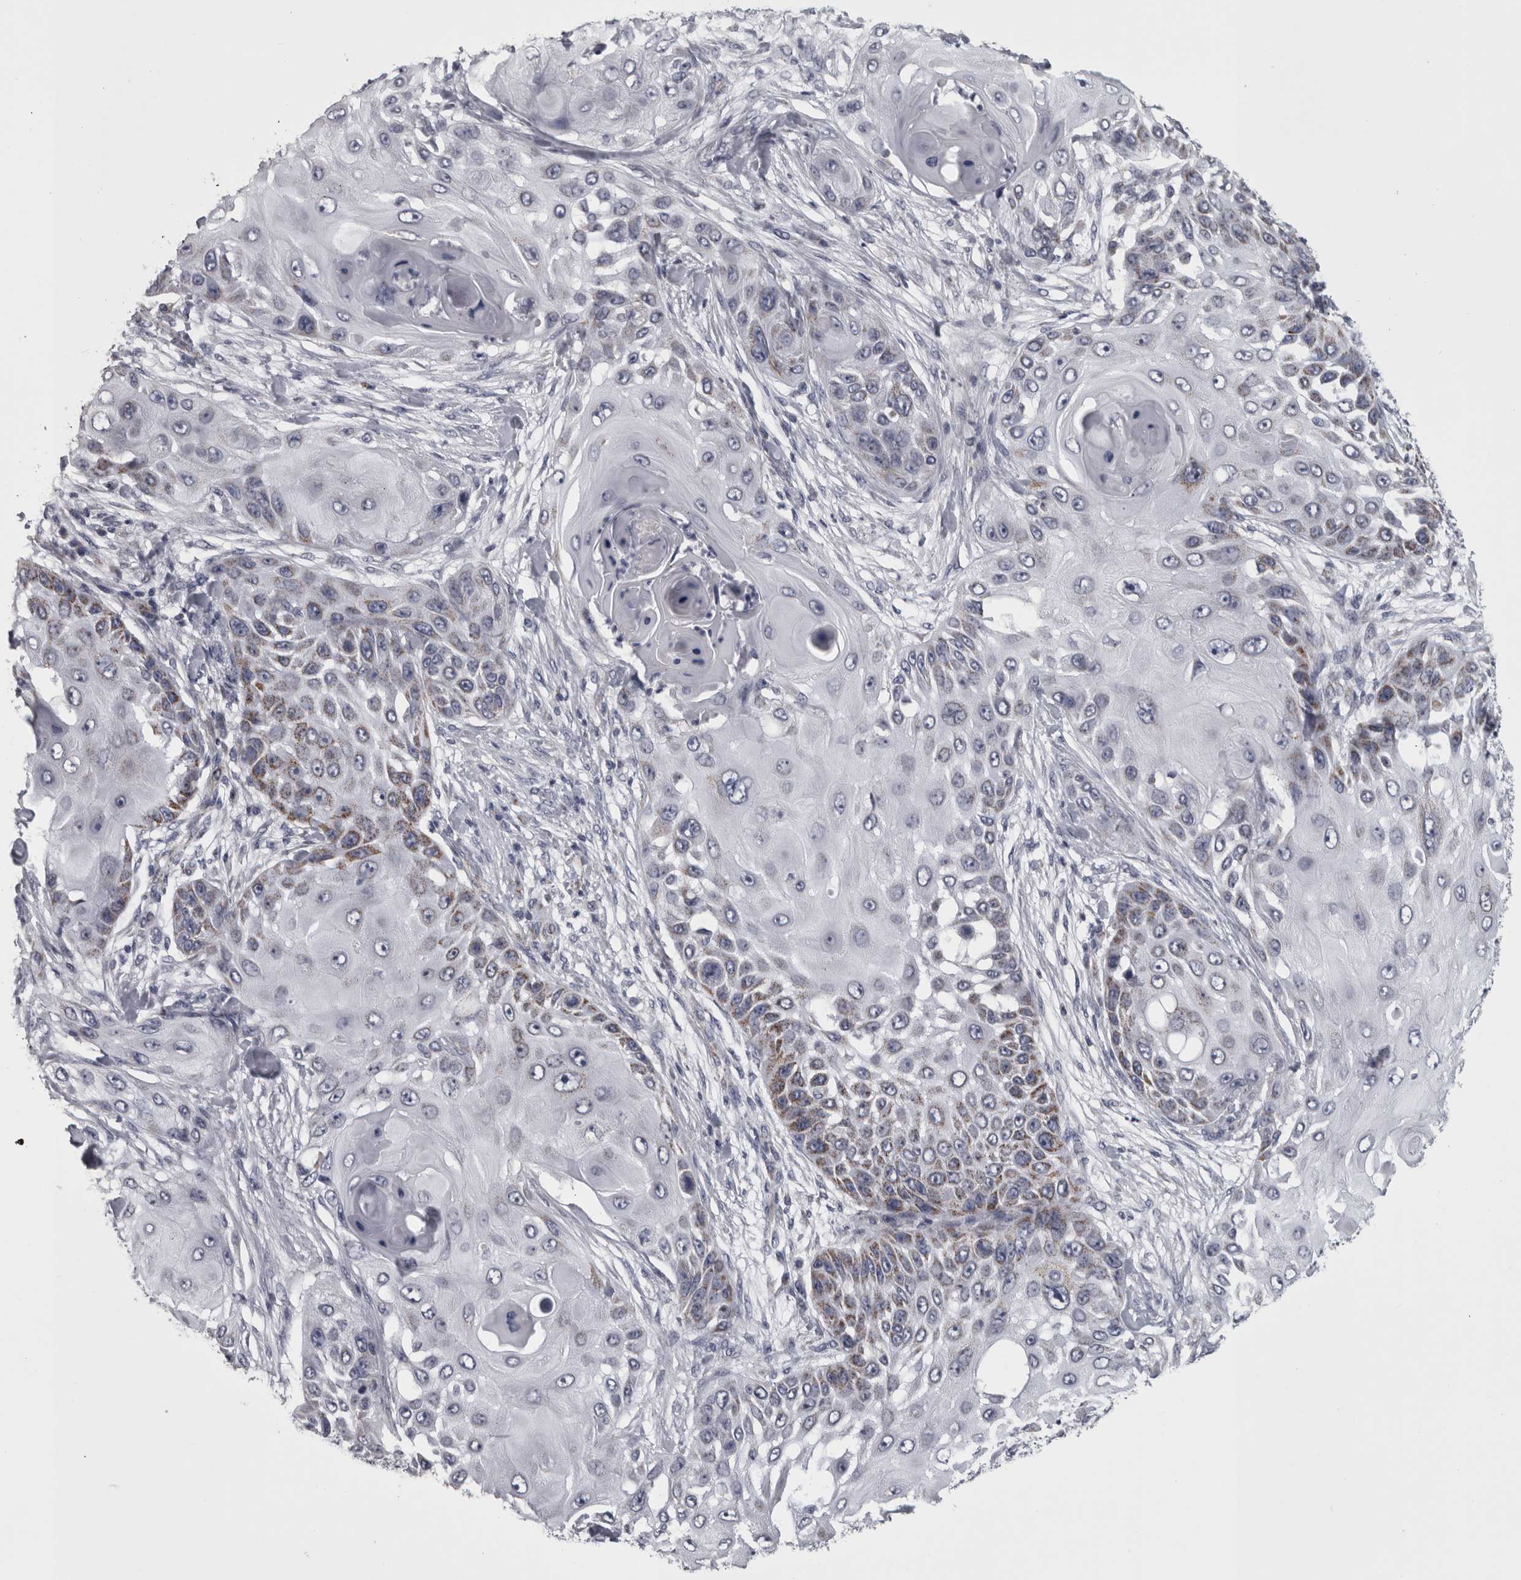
{"staining": {"intensity": "moderate", "quantity": "<25%", "location": "cytoplasmic/membranous"}, "tissue": "skin cancer", "cell_type": "Tumor cells", "image_type": "cancer", "snomed": [{"axis": "morphology", "description": "Squamous cell carcinoma, NOS"}, {"axis": "topography", "description": "Skin"}], "caption": "Protein staining exhibits moderate cytoplasmic/membranous positivity in approximately <25% of tumor cells in skin squamous cell carcinoma.", "gene": "DBT", "patient": {"sex": "female", "age": 44}}